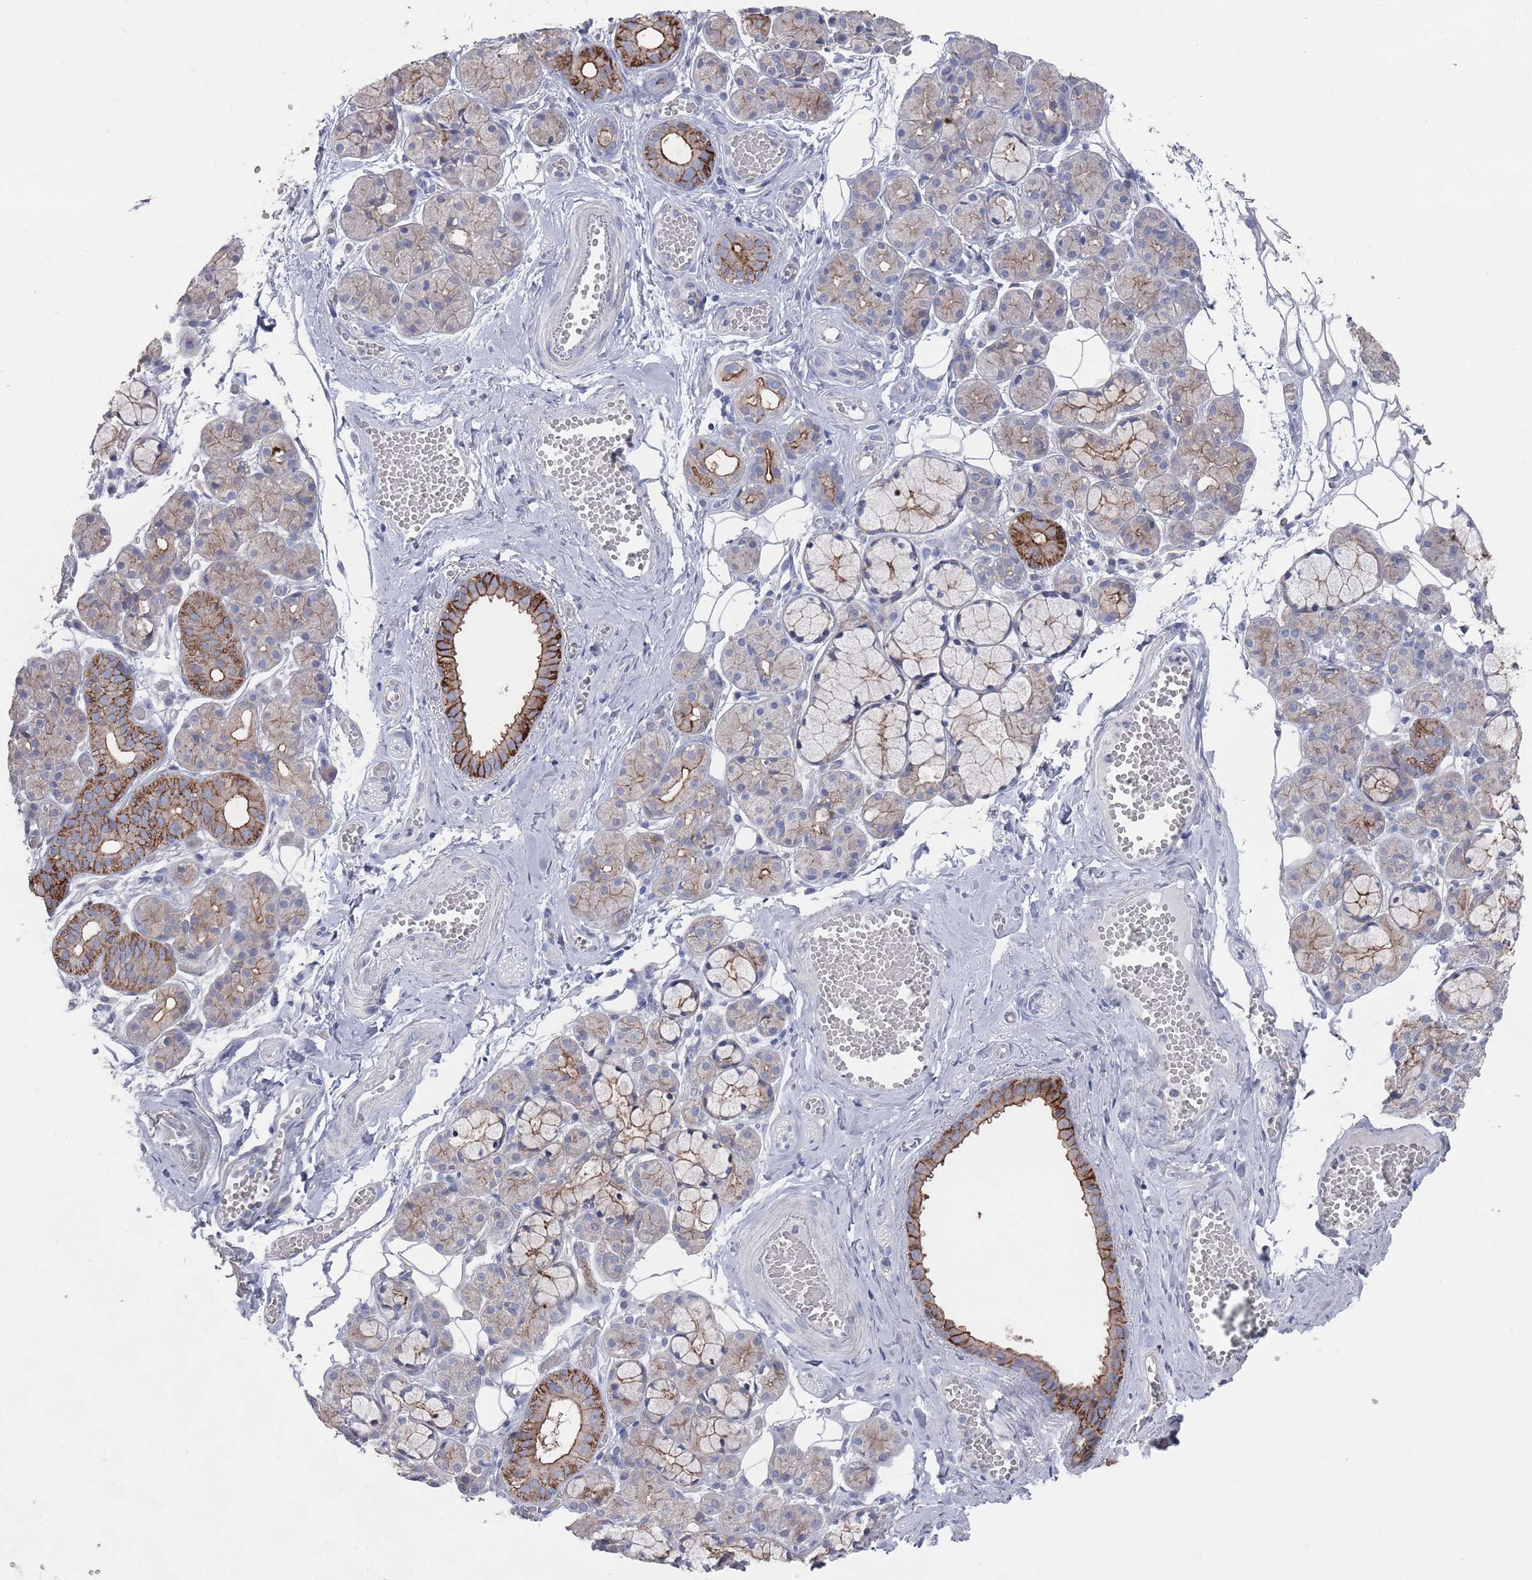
{"staining": {"intensity": "strong", "quantity": "25%-75%", "location": "cytoplasmic/membranous"}, "tissue": "salivary gland", "cell_type": "Glandular cells", "image_type": "normal", "snomed": [{"axis": "morphology", "description": "Normal tissue, NOS"}, {"axis": "topography", "description": "Salivary gland"}], "caption": "Salivary gland stained for a protein demonstrates strong cytoplasmic/membranous positivity in glandular cells. The staining was performed using DAB (3,3'-diaminobenzidine) to visualize the protein expression in brown, while the nuclei were stained in blue with hematoxylin (Magnification: 20x).", "gene": "PROM2", "patient": {"sex": "male", "age": 63}}